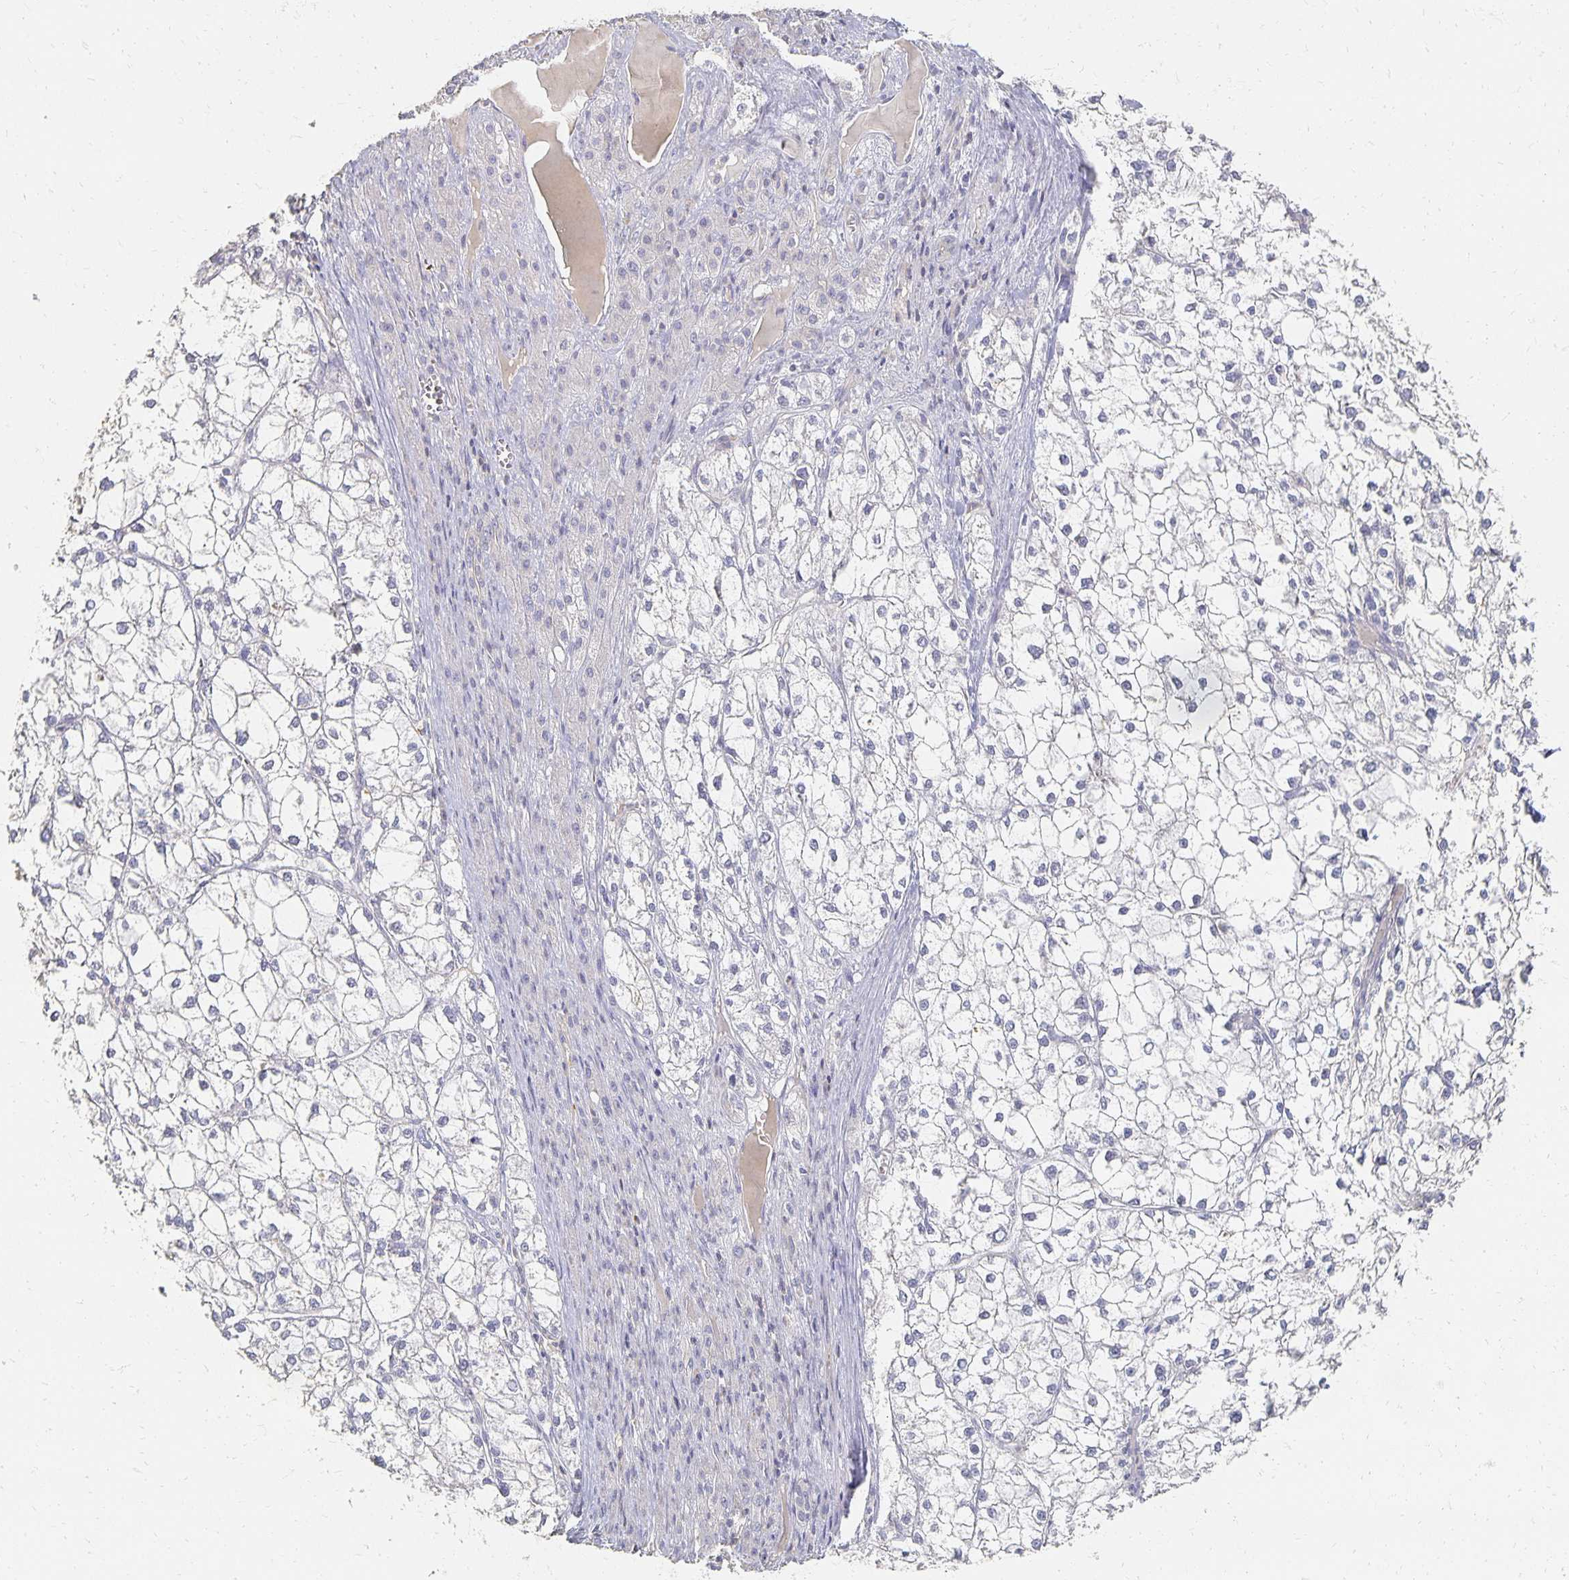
{"staining": {"intensity": "negative", "quantity": "none", "location": "none"}, "tissue": "liver cancer", "cell_type": "Tumor cells", "image_type": "cancer", "snomed": [{"axis": "morphology", "description": "Carcinoma, Hepatocellular, NOS"}, {"axis": "topography", "description": "Liver"}], "caption": "The photomicrograph demonstrates no significant positivity in tumor cells of hepatocellular carcinoma (liver).", "gene": "CST6", "patient": {"sex": "female", "age": 43}}